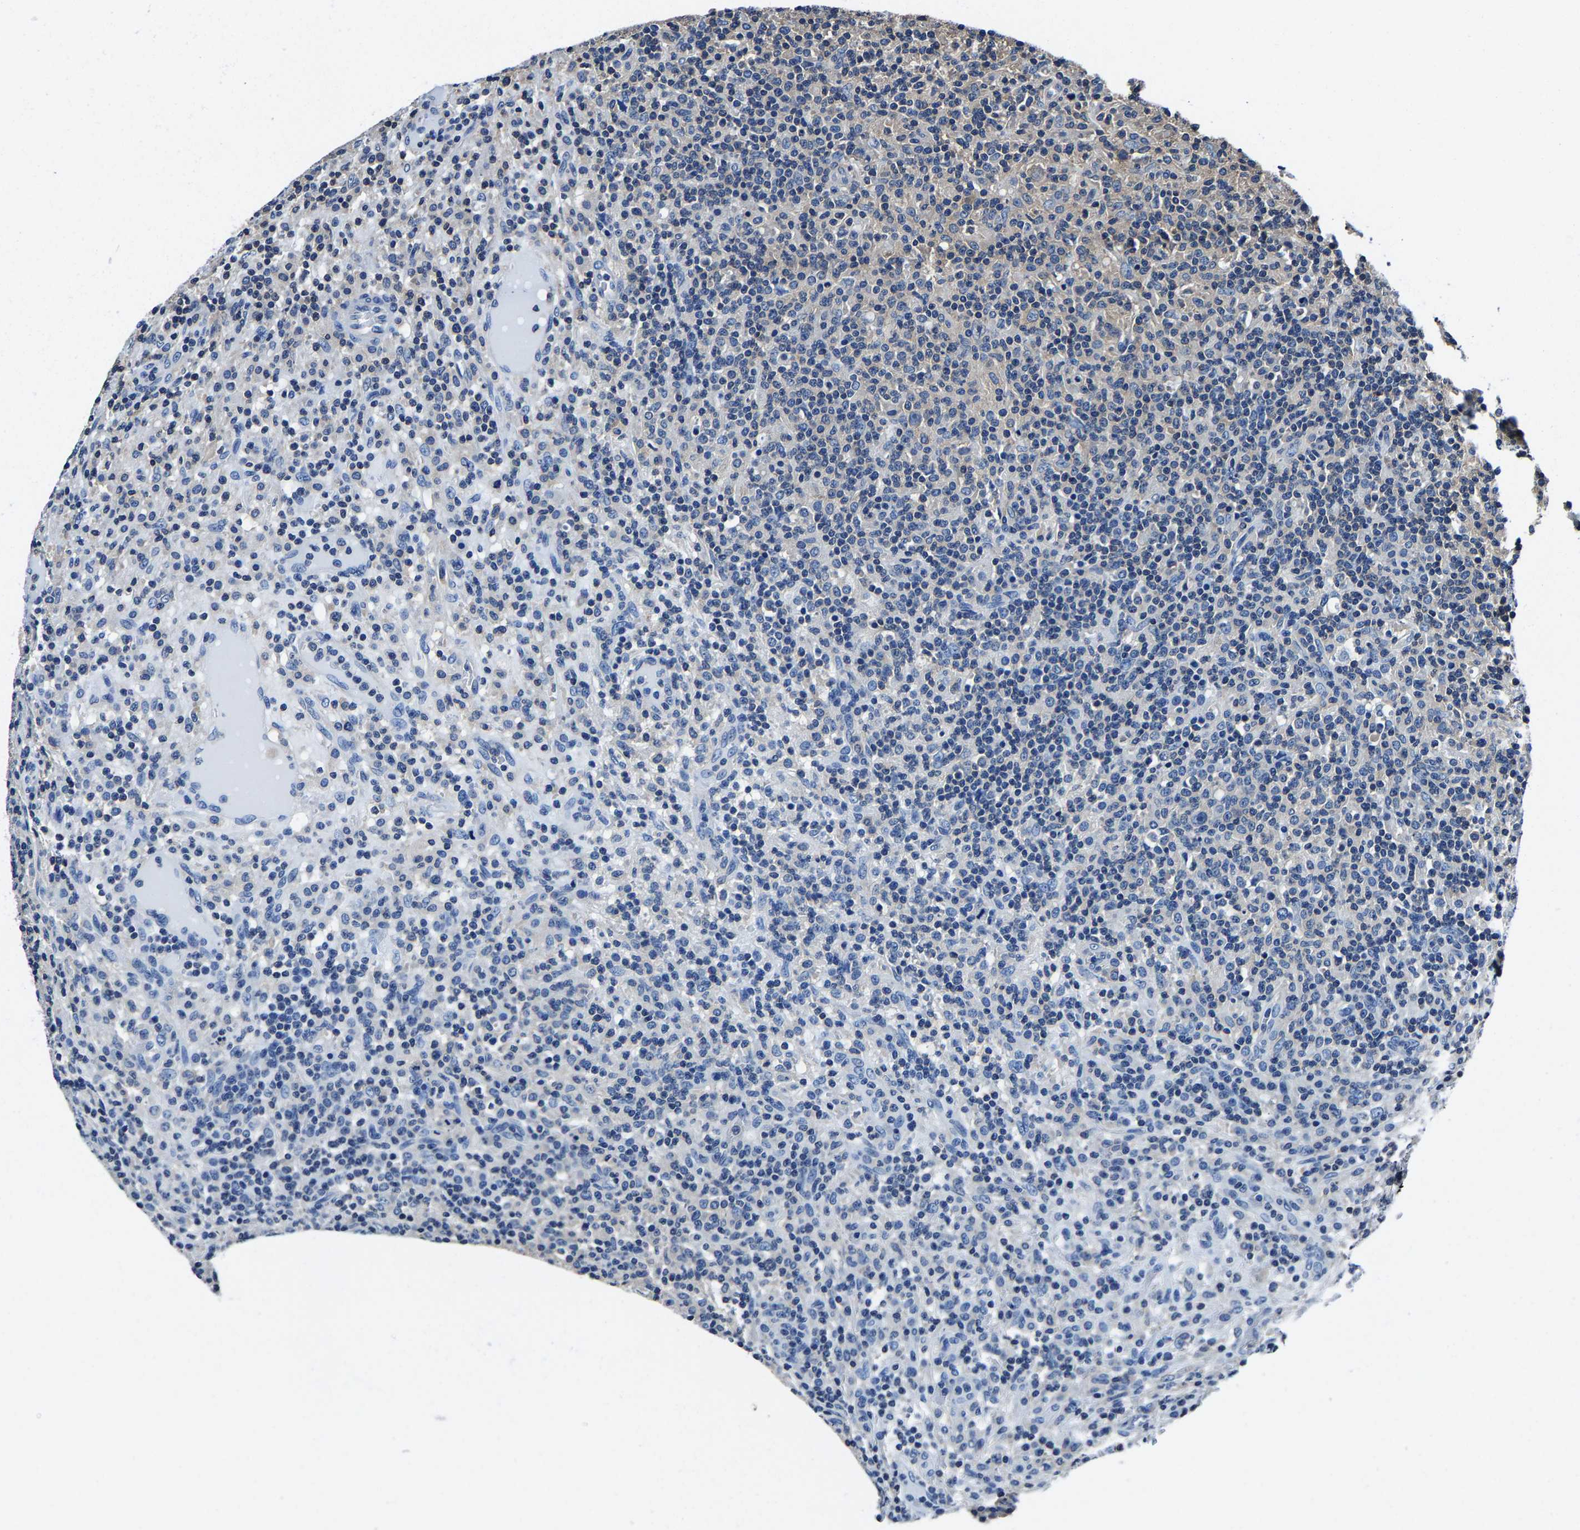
{"staining": {"intensity": "negative", "quantity": "none", "location": "none"}, "tissue": "lymphoma", "cell_type": "Tumor cells", "image_type": "cancer", "snomed": [{"axis": "morphology", "description": "Hodgkin's disease, NOS"}, {"axis": "topography", "description": "Lymph node"}], "caption": "DAB (3,3'-diaminobenzidine) immunohistochemical staining of lymphoma demonstrates no significant staining in tumor cells.", "gene": "ALDOB", "patient": {"sex": "male", "age": 70}}